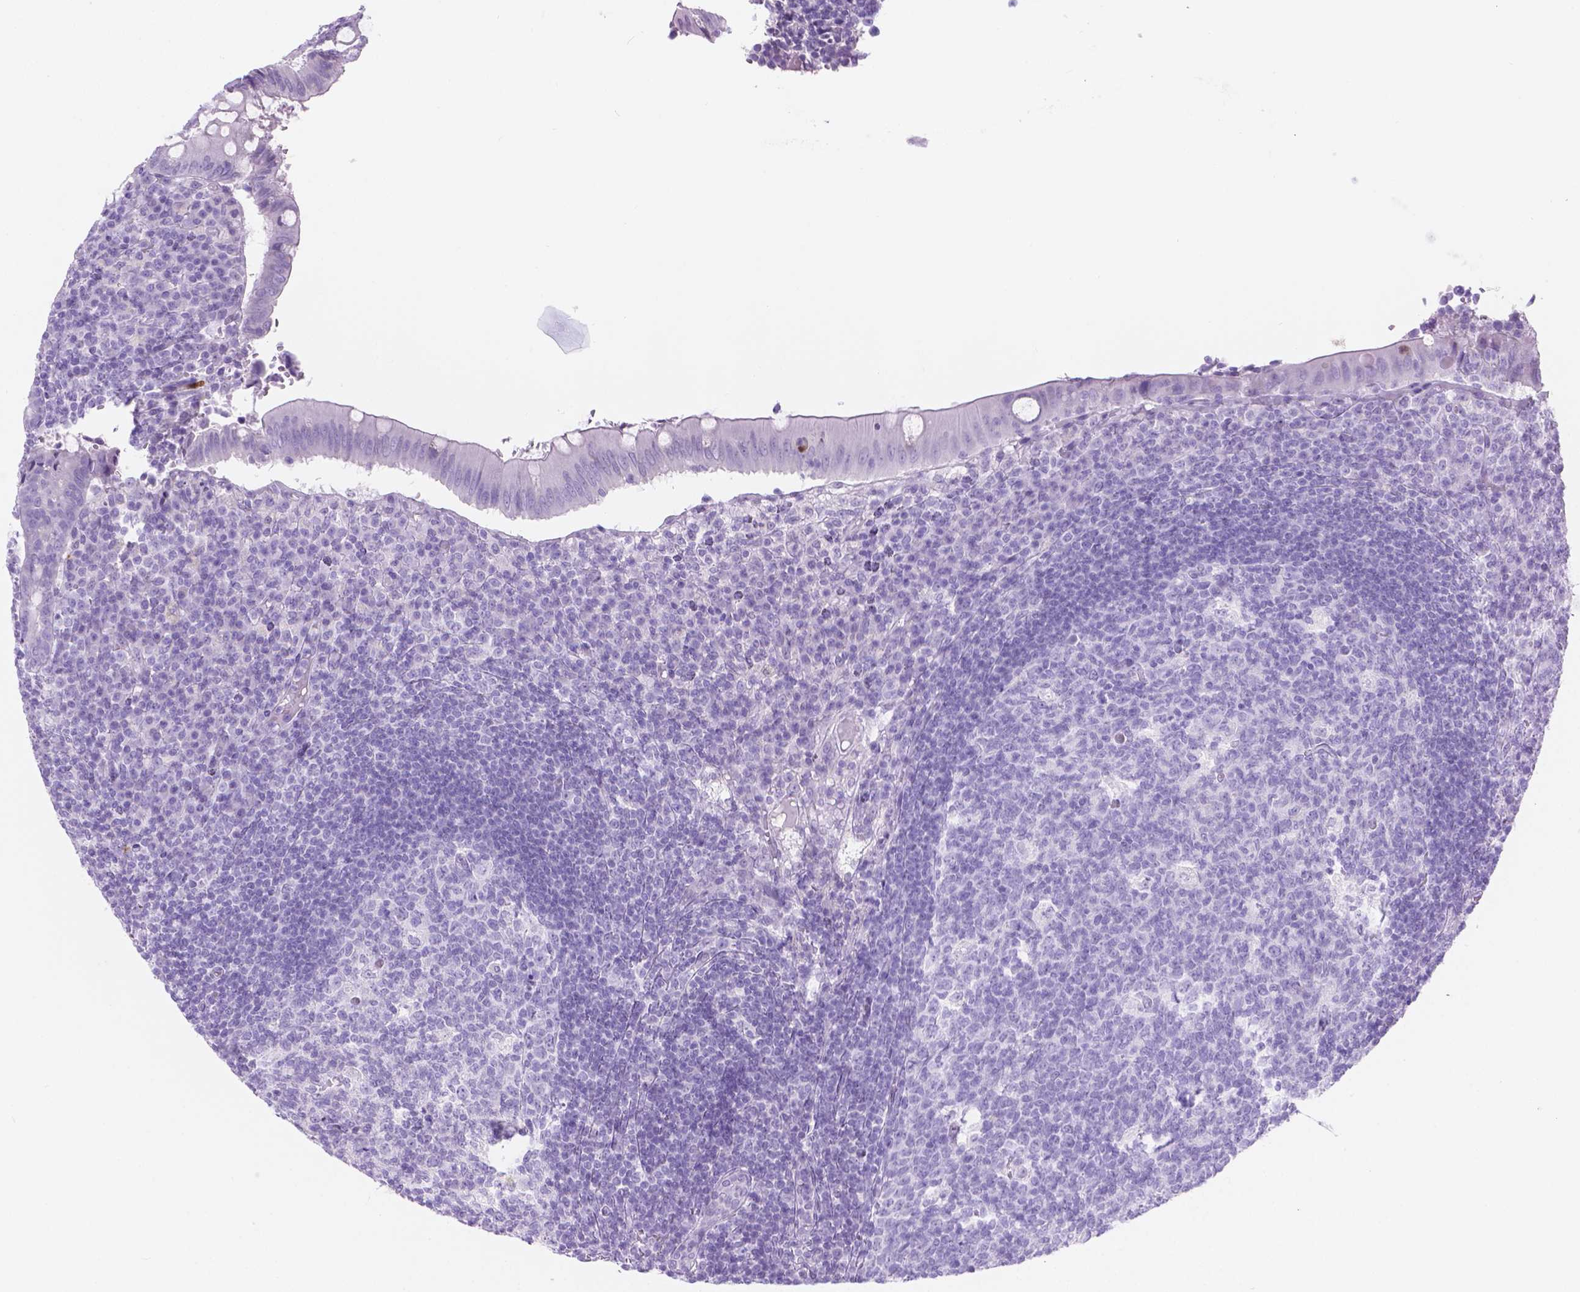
{"staining": {"intensity": "negative", "quantity": "none", "location": "none"}, "tissue": "appendix", "cell_type": "Glandular cells", "image_type": "normal", "snomed": [{"axis": "morphology", "description": "Normal tissue, NOS"}, {"axis": "topography", "description": "Appendix"}], "caption": "A histopathology image of appendix stained for a protein reveals no brown staining in glandular cells.", "gene": "CFAP52", "patient": {"sex": "male", "age": 18}}